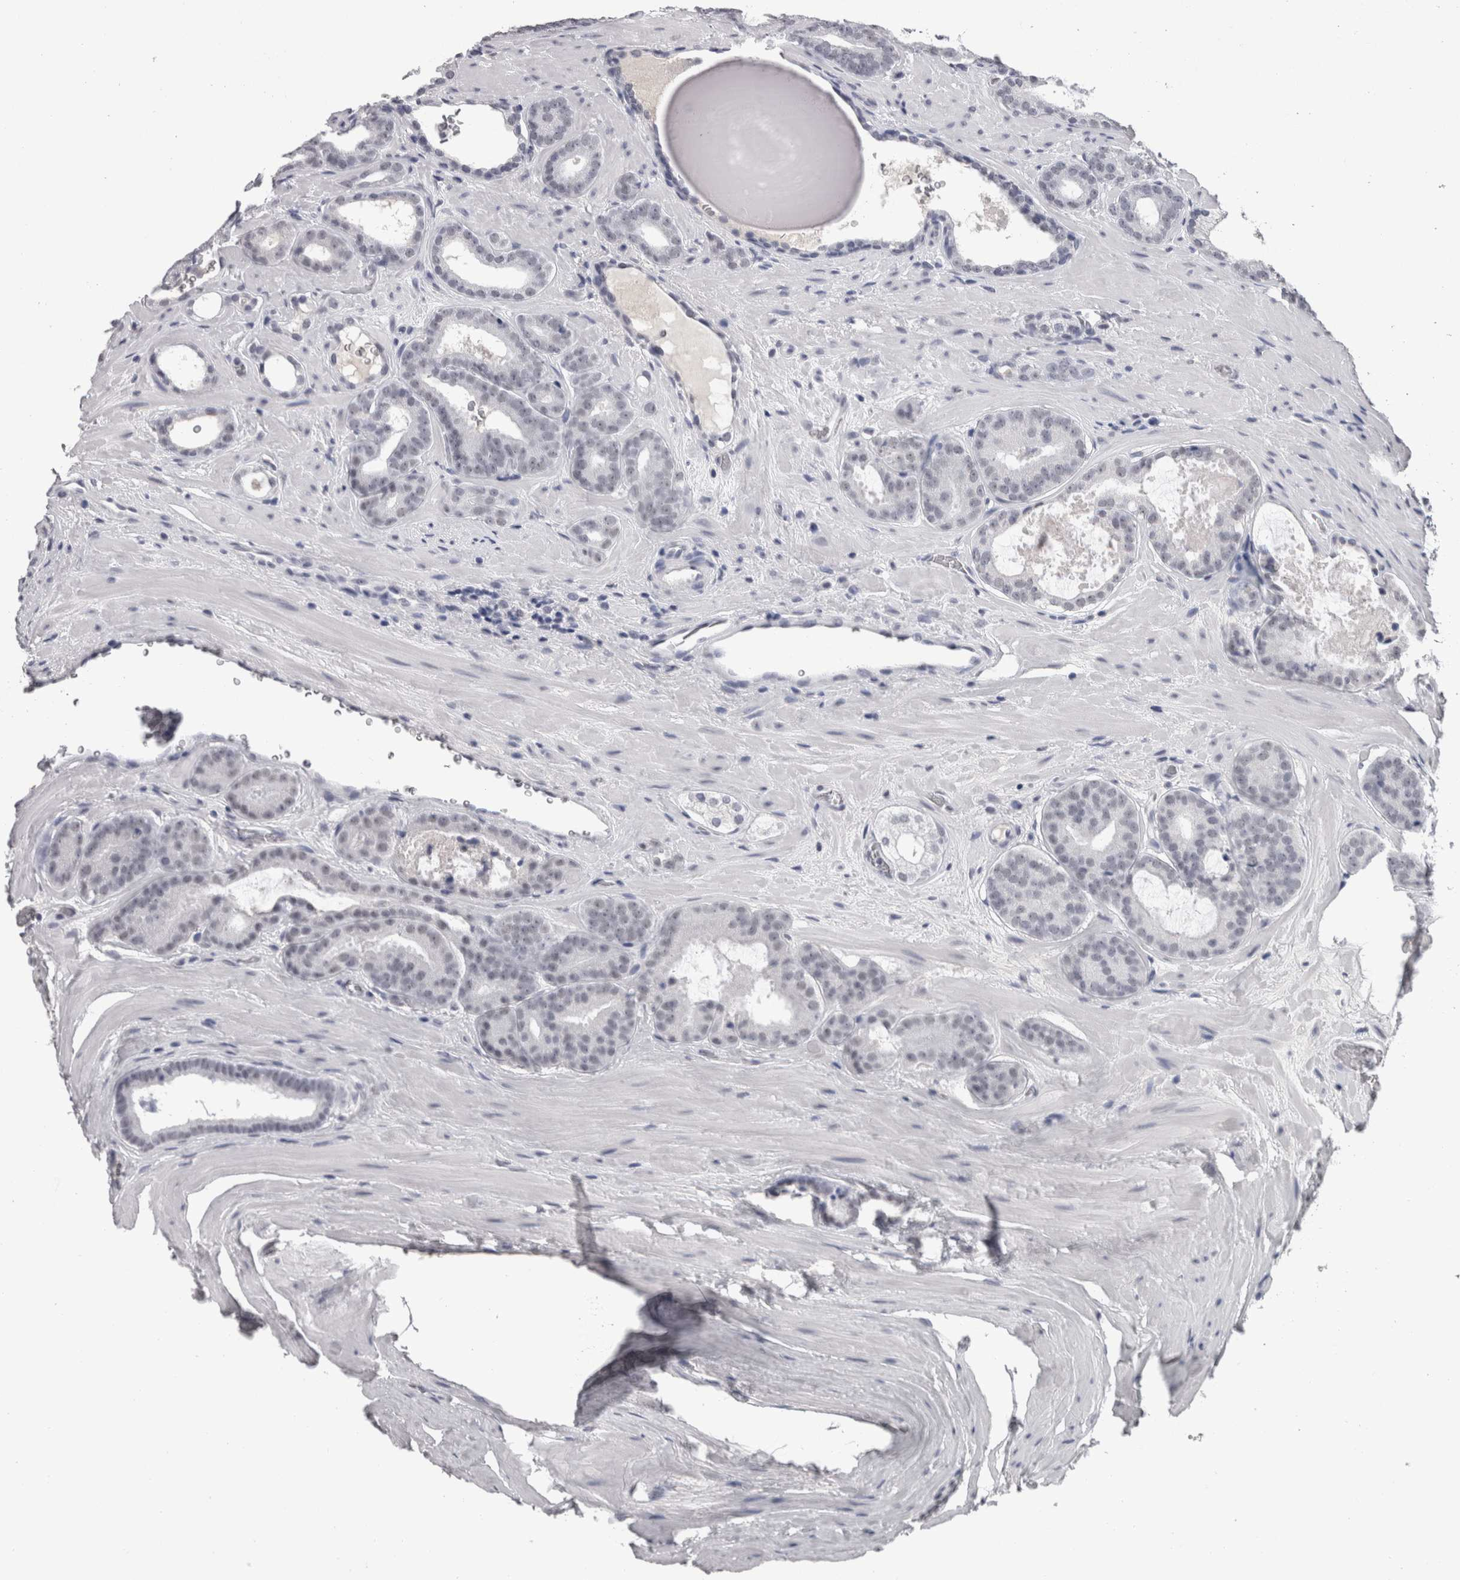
{"staining": {"intensity": "weak", "quantity": "25%-75%", "location": "nuclear"}, "tissue": "prostate cancer", "cell_type": "Tumor cells", "image_type": "cancer", "snomed": [{"axis": "morphology", "description": "Adenocarcinoma, High grade"}, {"axis": "topography", "description": "Prostate"}], "caption": "Immunohistochemistry (DAB) staining of human prostate high-grade adenocarcinoma reveals weak nuclear protein staining in about 25%-75% of tumor cells.", "gene": "DDX17", "patient": {"sex": "male", "age": 60}}